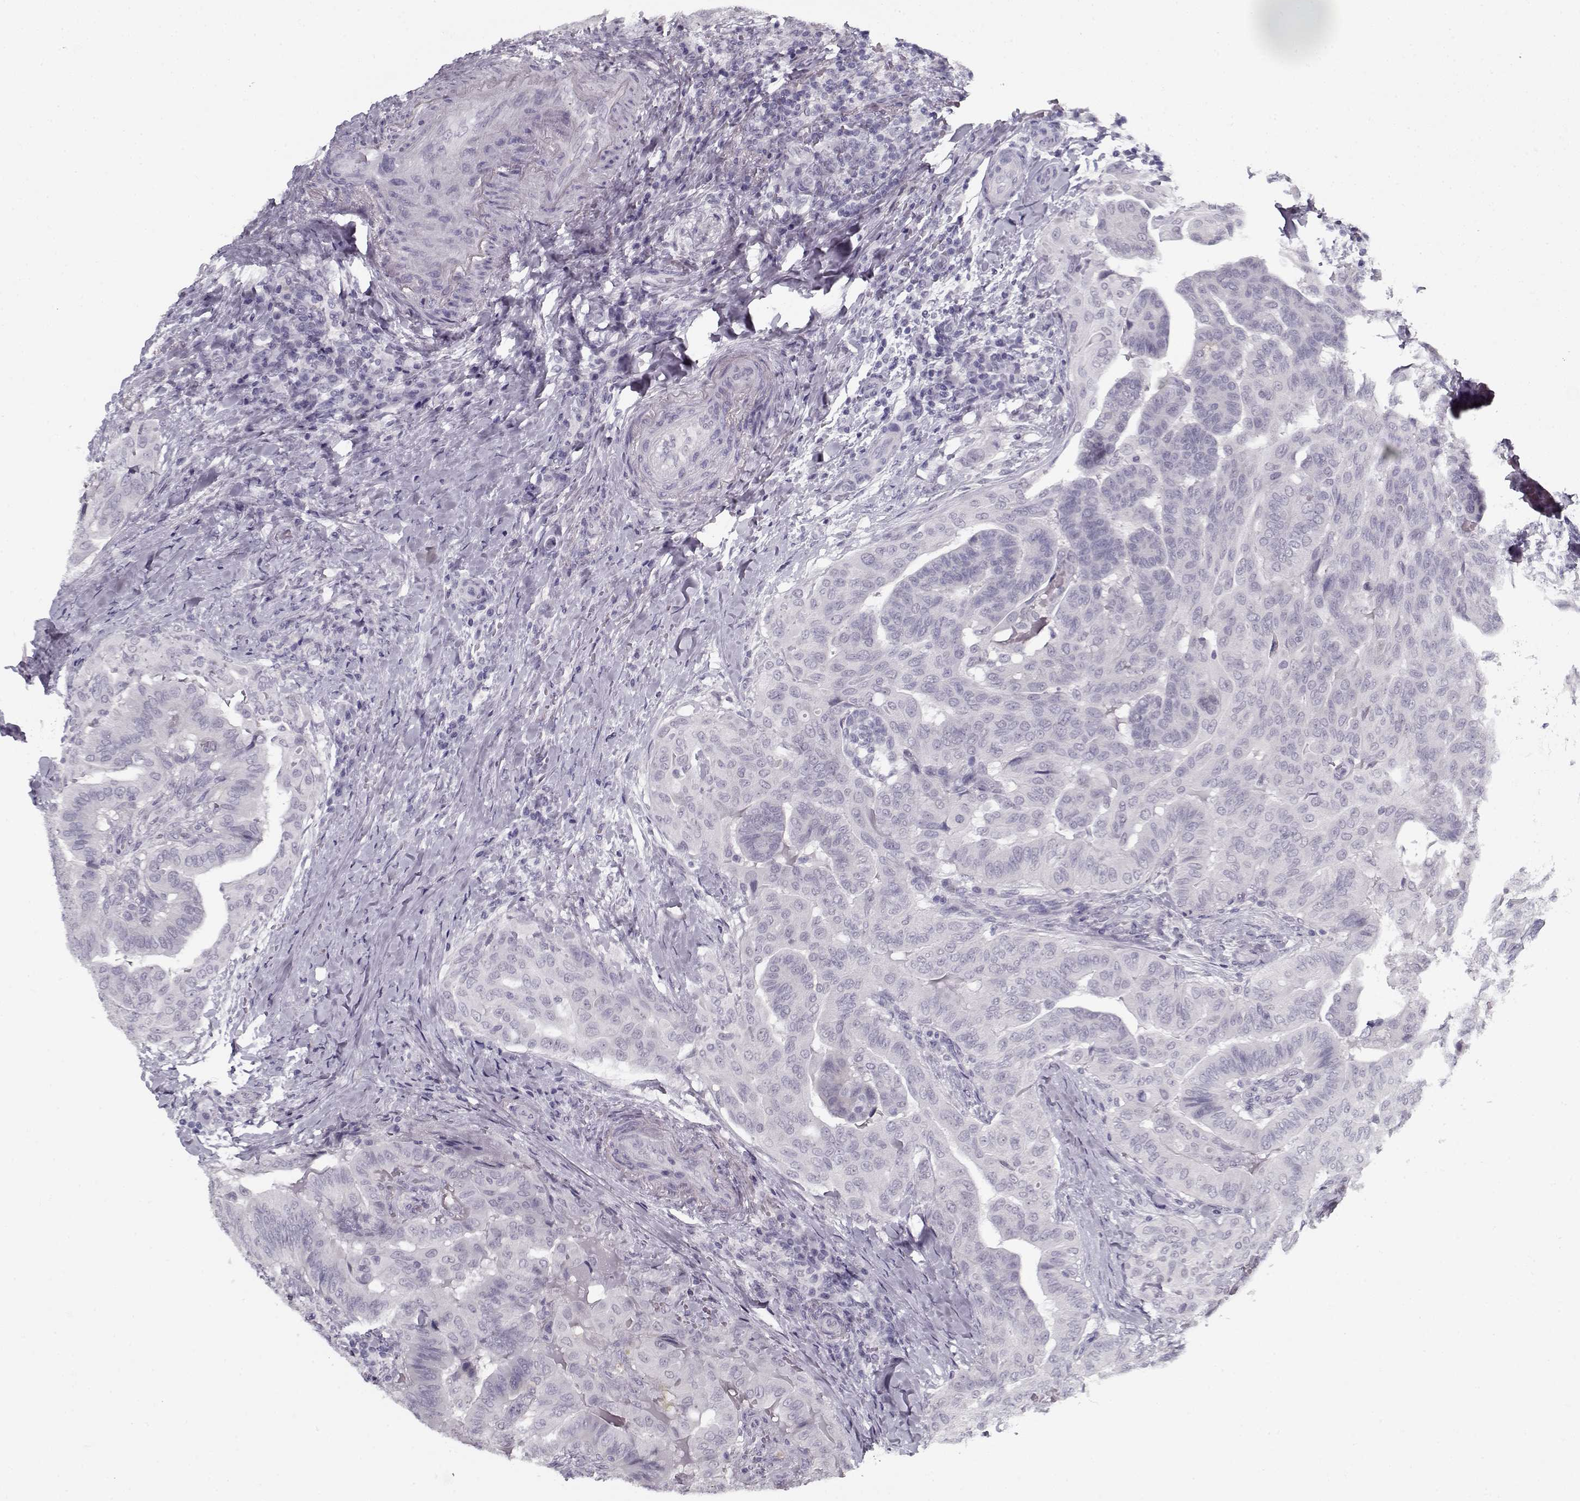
{"staining": {"intensity": "negative", "quantity": "none", "location": "none"}, "tissue": "thyroid cancer", "cell_type": "Tumor cells", "image_type": "cancer", "snomed": [{"axis": "morphology", "description": "Papillary adenocarcinoma, NOS"}, {"axis": "topography", "description": "Thyroid gland"}], "caption": "This micrograph is of papillary adenocarcinoma (thyroid) stained with immunohistochemistry (IHC) to label a protein in brown with the nuclei are counter-stained blue. There is no positivity in tumor cells.", "gene": "SPACA9", "patient": {"sex": "female", "age": 68}}